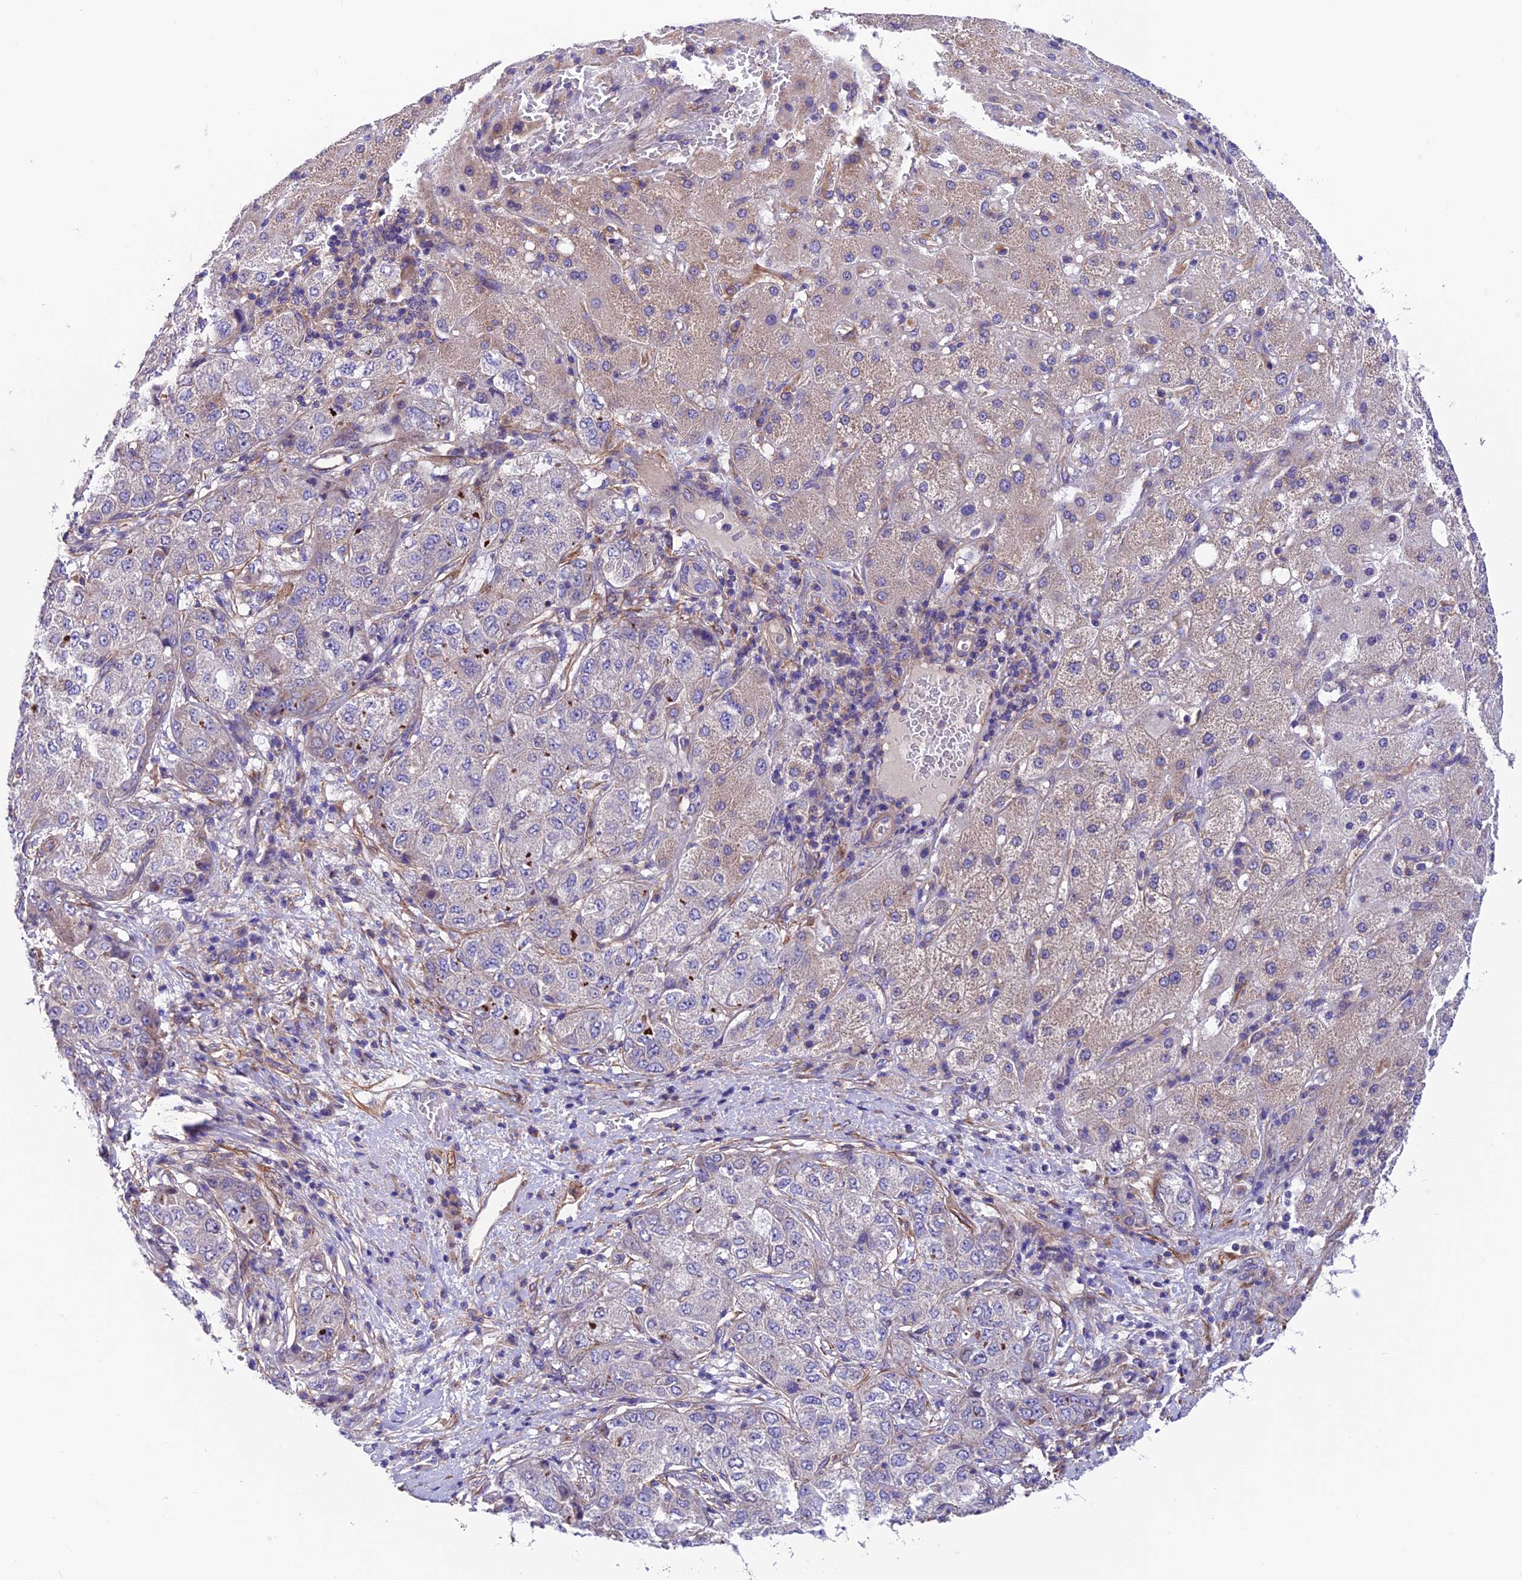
{"staining": {"intensity": "weak", "quantity": "<25%", "location": "cytoplasmic/membranous"}, "tissue": "liver cancer", "cell_type": "Tumor cells", "image_type": "cancer", "snomed": [{"axis": "morphology", "description": "Carcinoma, Hepatocellular, NOS"}, {"axis": "topography", "description": "Liver"}], "caption": "Immunohistochemistry of liver cancer exhibits no staining in tumor cells.", "gene": "VPS16", "patient": {"sex": "male", "age": 80}}